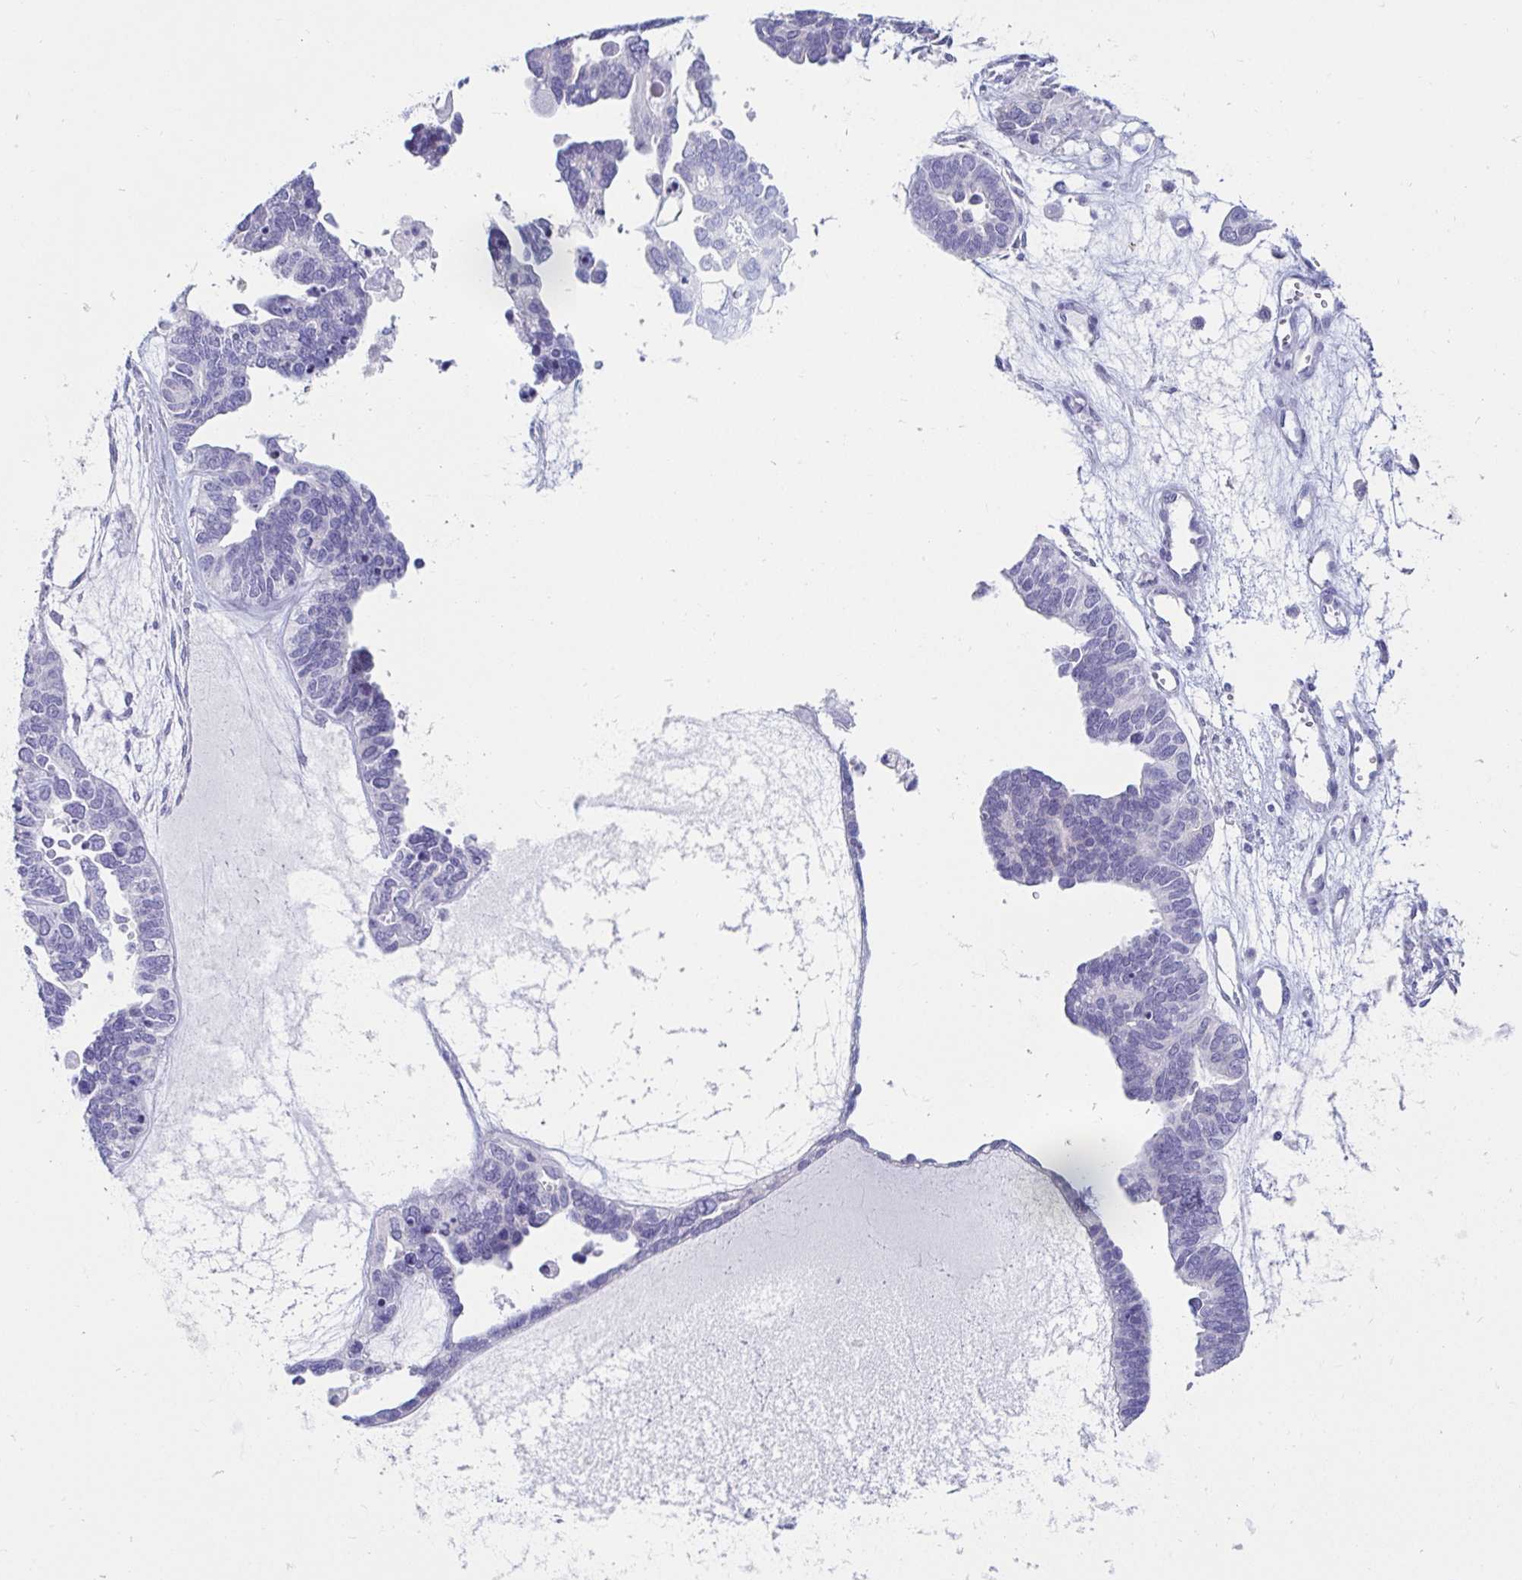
{"staining": {"intensity": "negative", "quantity": "none", "location": "none"}, "tissue": "ovarian cancer", "cell_type": "Tumor cells", "image_type": "cancer", "snomed": [{"axis": "morphology", "description": "Cystadenocarcinoma, serous, NOS"}, {"axis": "topography", "description": "Ovary"}], "caption": "This is a image of IHC staining of ovarian cancer (serous cystadenocarcinoma), which shows no staining in tumor cells.", "gene": "C4orf17", "patient": {"sex": "female", "age": 51}}